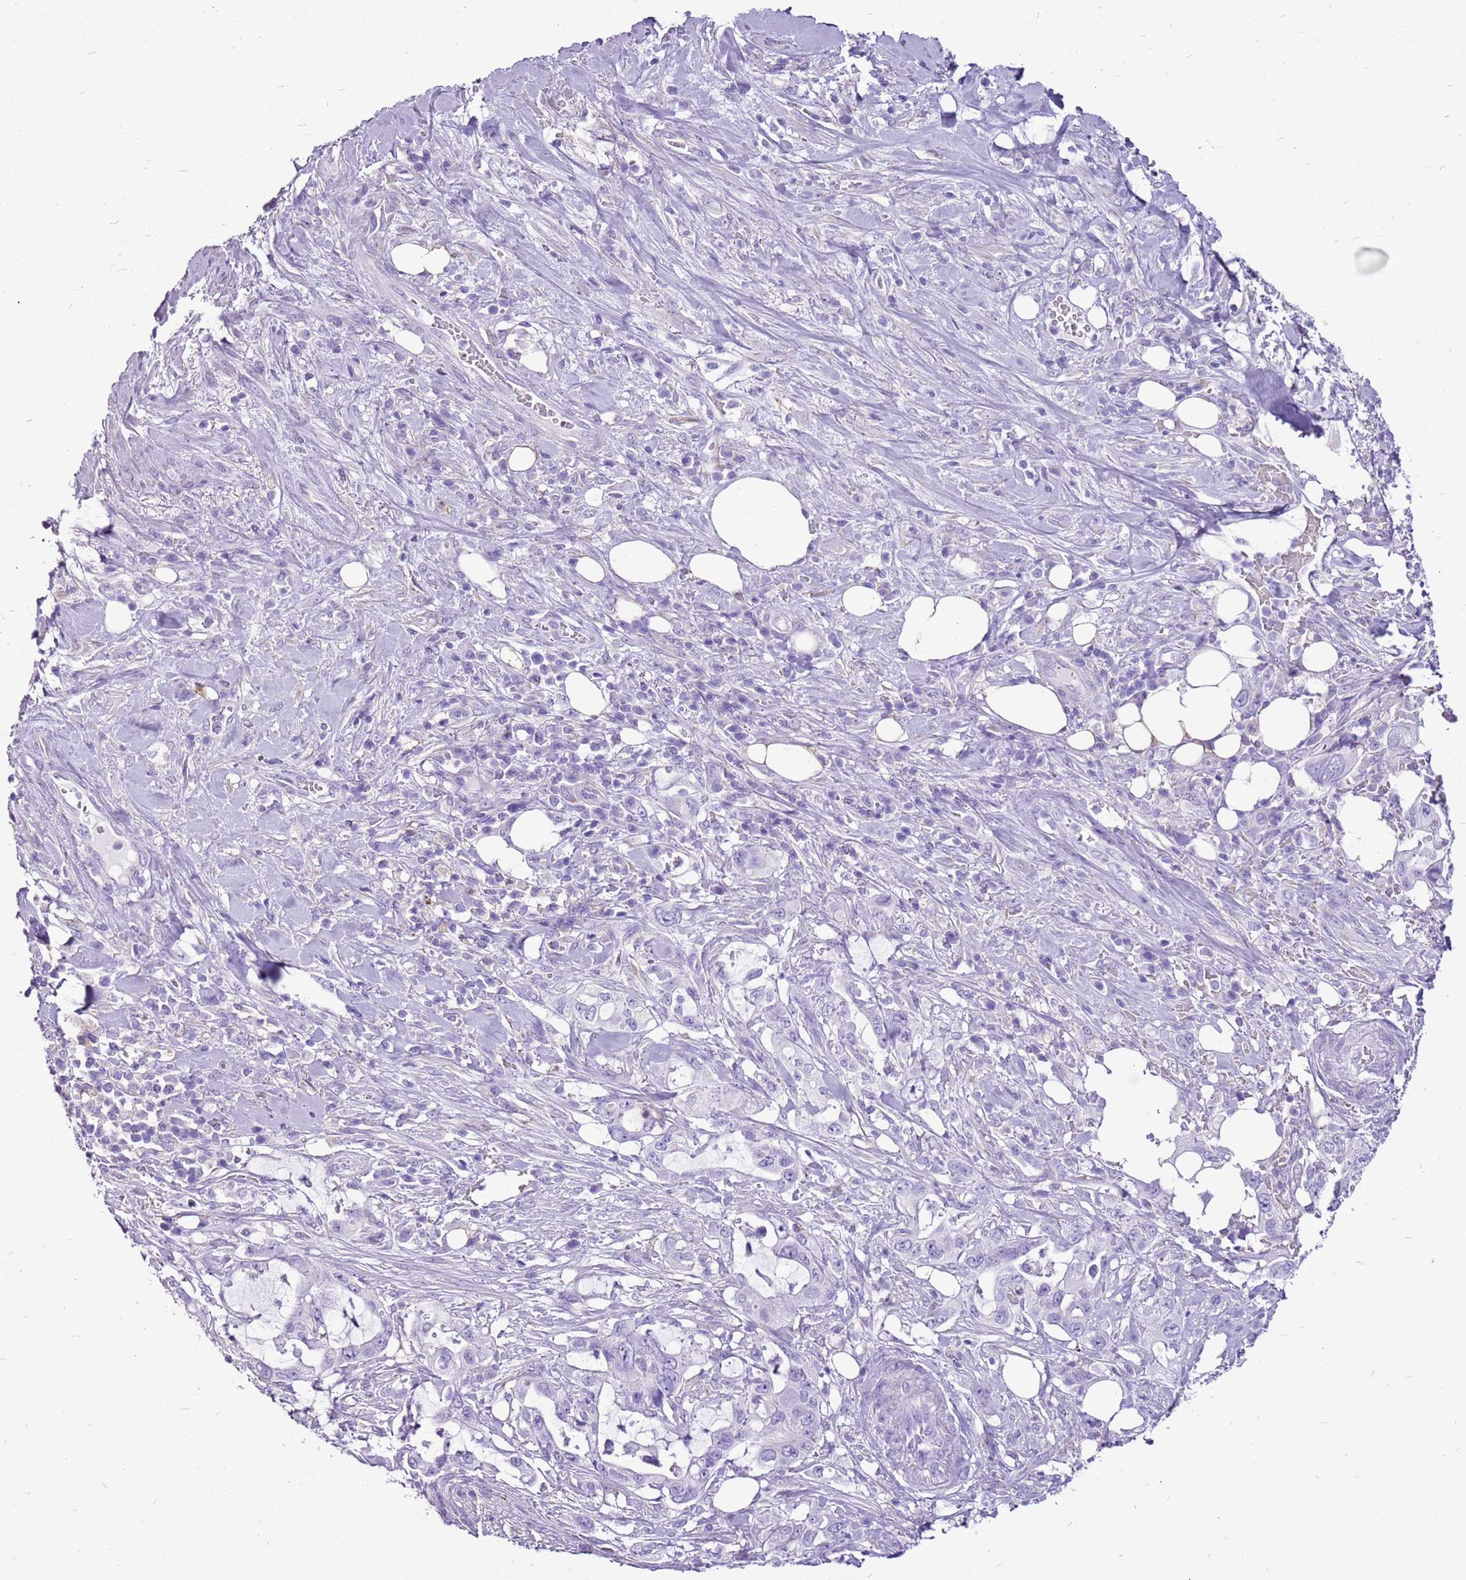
{"staining": {"intensity": "negative", "quantity": "none", "location": "none"}, "tissue": "pancreatic cancer", "cell_type": "Tumor cells", "image_type": "cancer", "snomed": [{"axis": "morphology", "description": "Adenocarcinoma, NOS"}, {"axis": "topography", "description": "Pancreas"}], "caption": "There is no significant expression in tumor cells of pancreatic adenocarcinoma.", "gene": "ACSS3", "patient": {"sex": "female", "age": 61}}